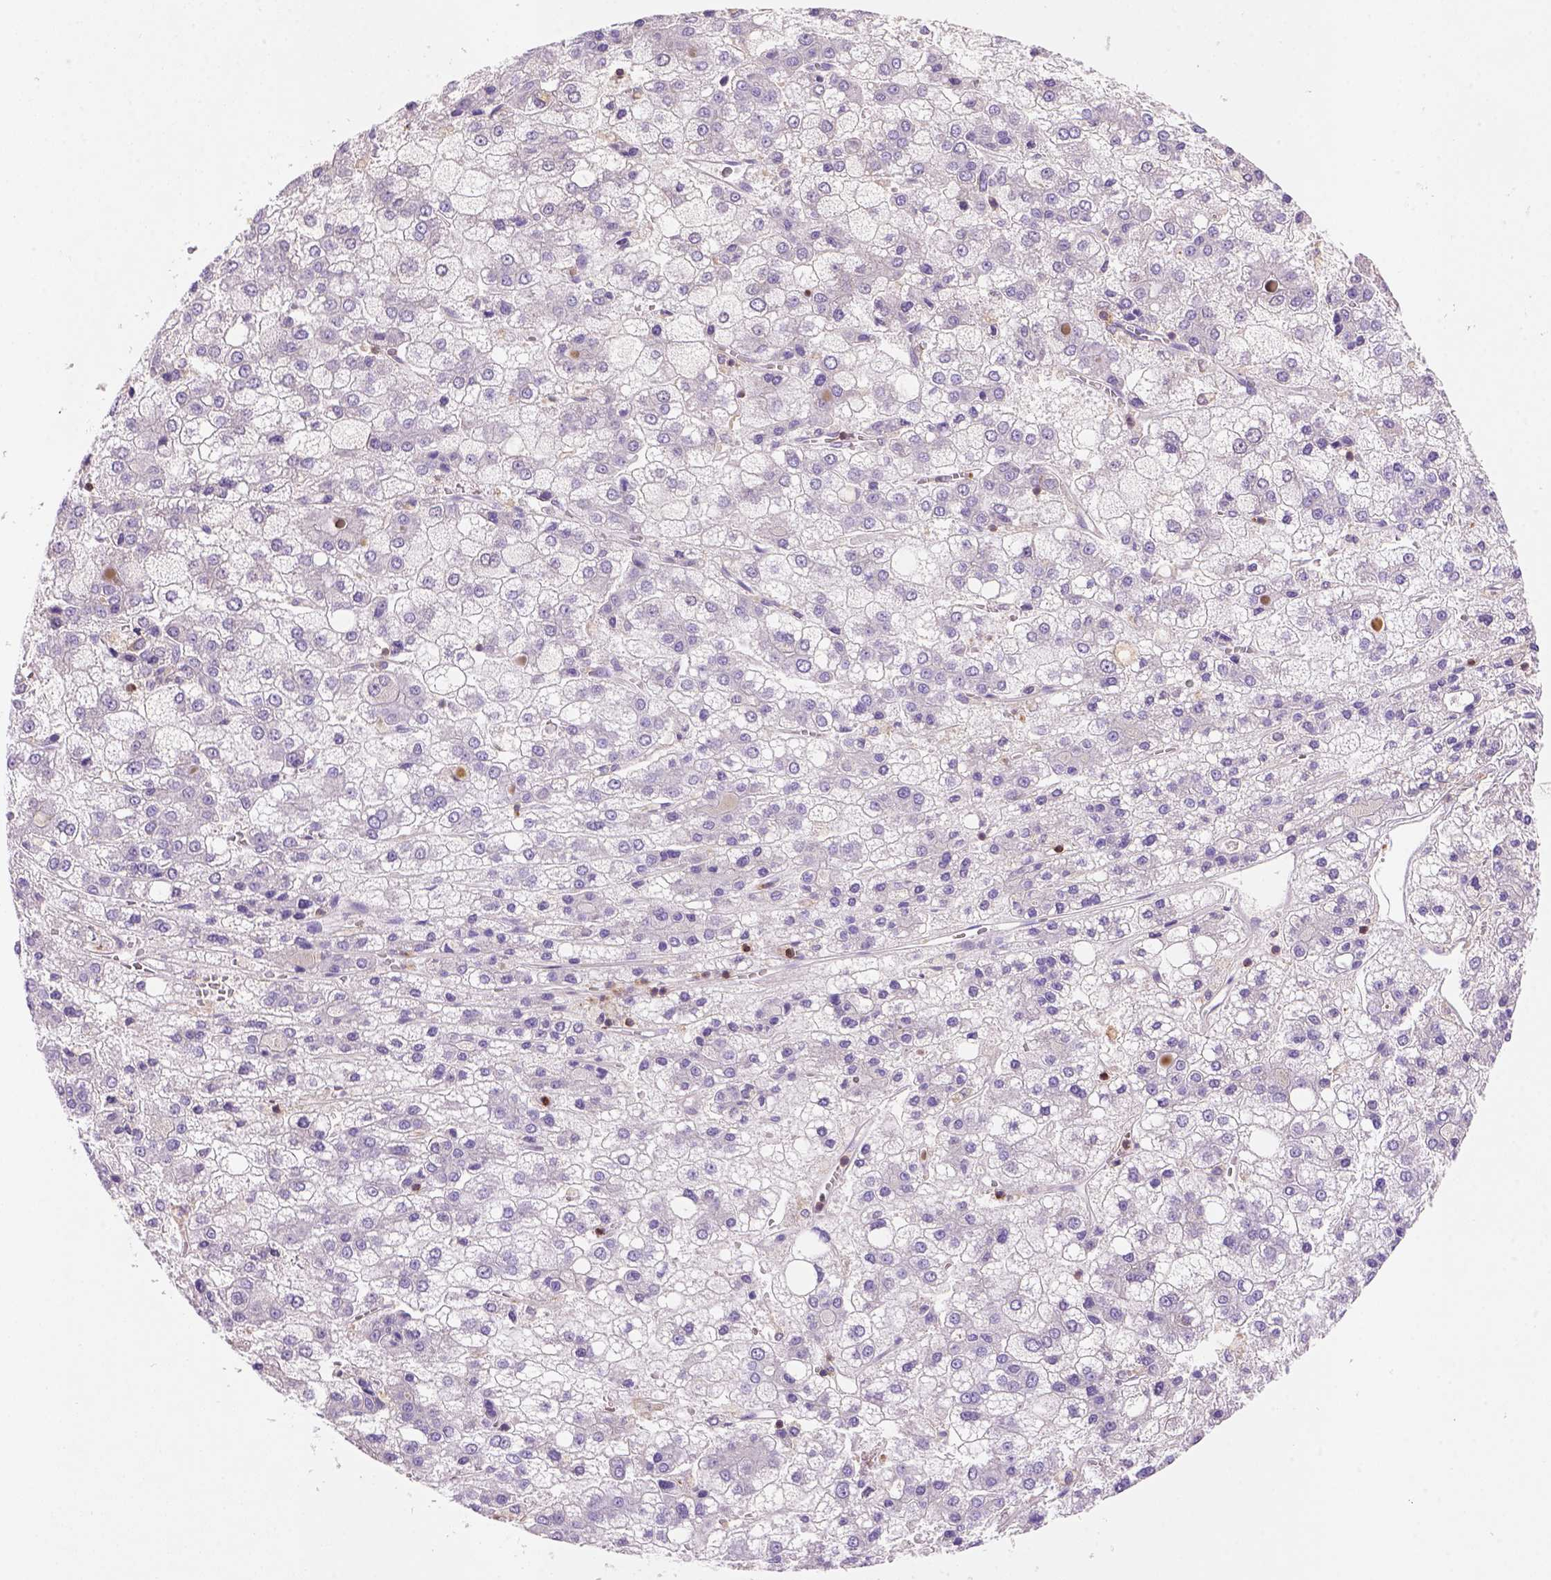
{"staining": {"intensity": "negative", "quantity": "none", "location": "none"}, "tissue": "liver cancer", "cell_type": "Tumor cells", "image_type": "cancer", "snomed": [{"axis": "morphology", "description": "Carcinoma, Hepatocellular, NOS"}, {"axis": "topography", "description": "Liver"}], "caption": "Liver cancer (hepatocellular carcinoma) was stained to show a protein in brown. There is no significant expression in tumor cells. The staining was performed using DAB (3,3'-diaminobenzidine) to visualize the protein expression in brown, while the nuclei were stained in blue with hematoxylin (Magnification: 20x).", "gene": "INPP5D", "patient": {"sex": "male", "age": 73}}